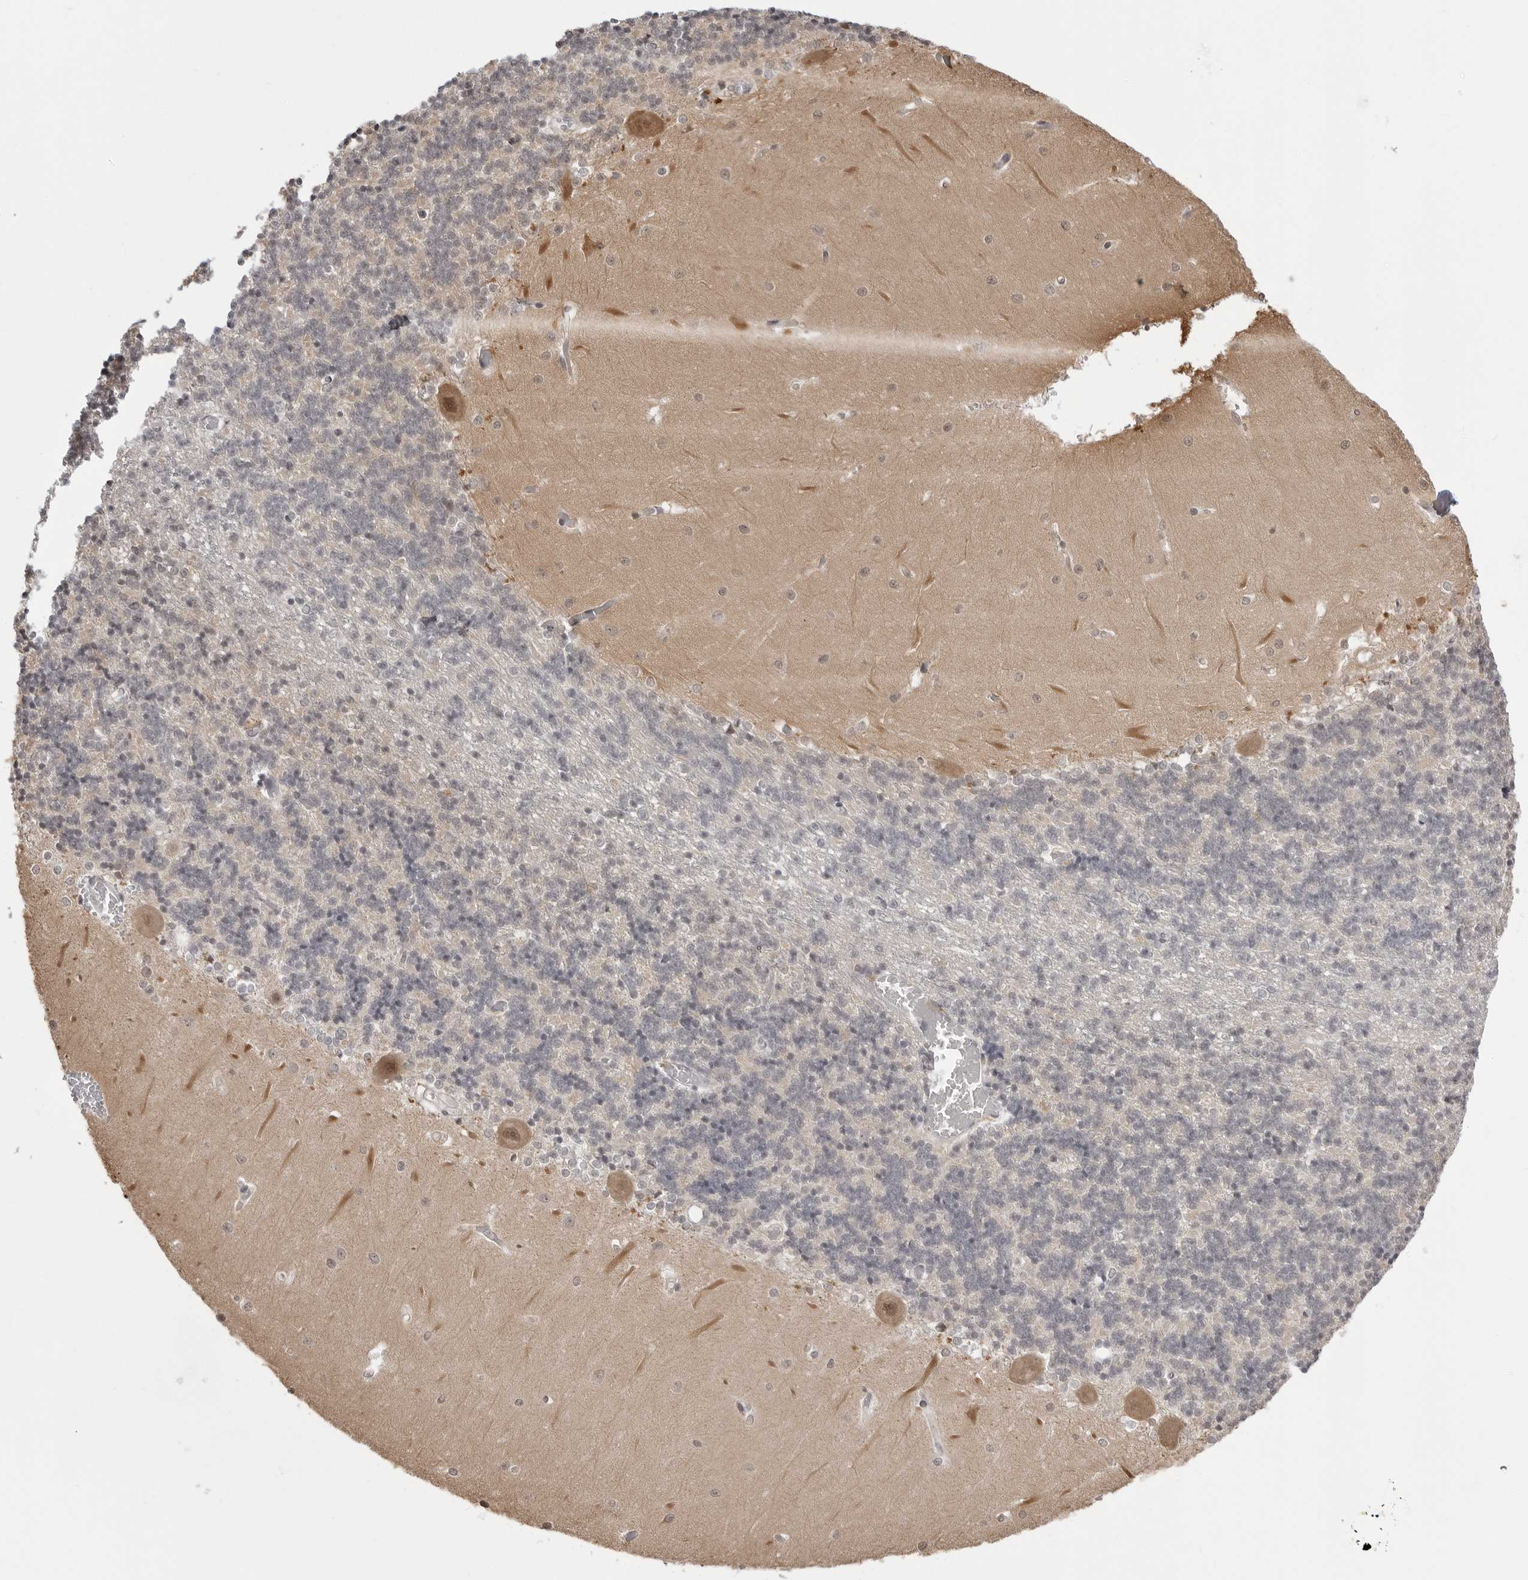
{"staining": {"intensity": "weak", "quantity": "25%-75%", "location": "cytoplasmic/membranous,nuclear"}, "tissue": "cerebellum", "cell_type": "Cells in granular layer", "image_type": "normal", "snomed": [{"axis": "morphology", "description": "Normal tissue, NOS"}, {"axis": "topography", "description": "Cerebellum"}], "caption": "The photomicrograph demonstrates immunohistochemical staining of normal cerebellum. There is weak cytoplasmic/membranous,nuclear staining is appreciated in about 25%-75% of cells in granular layer. (brown staining indicates protein expression, while blue staining denotes nuclei).", "gene": "YWHAG", "patient": {"sex": "male", "age": 37}}